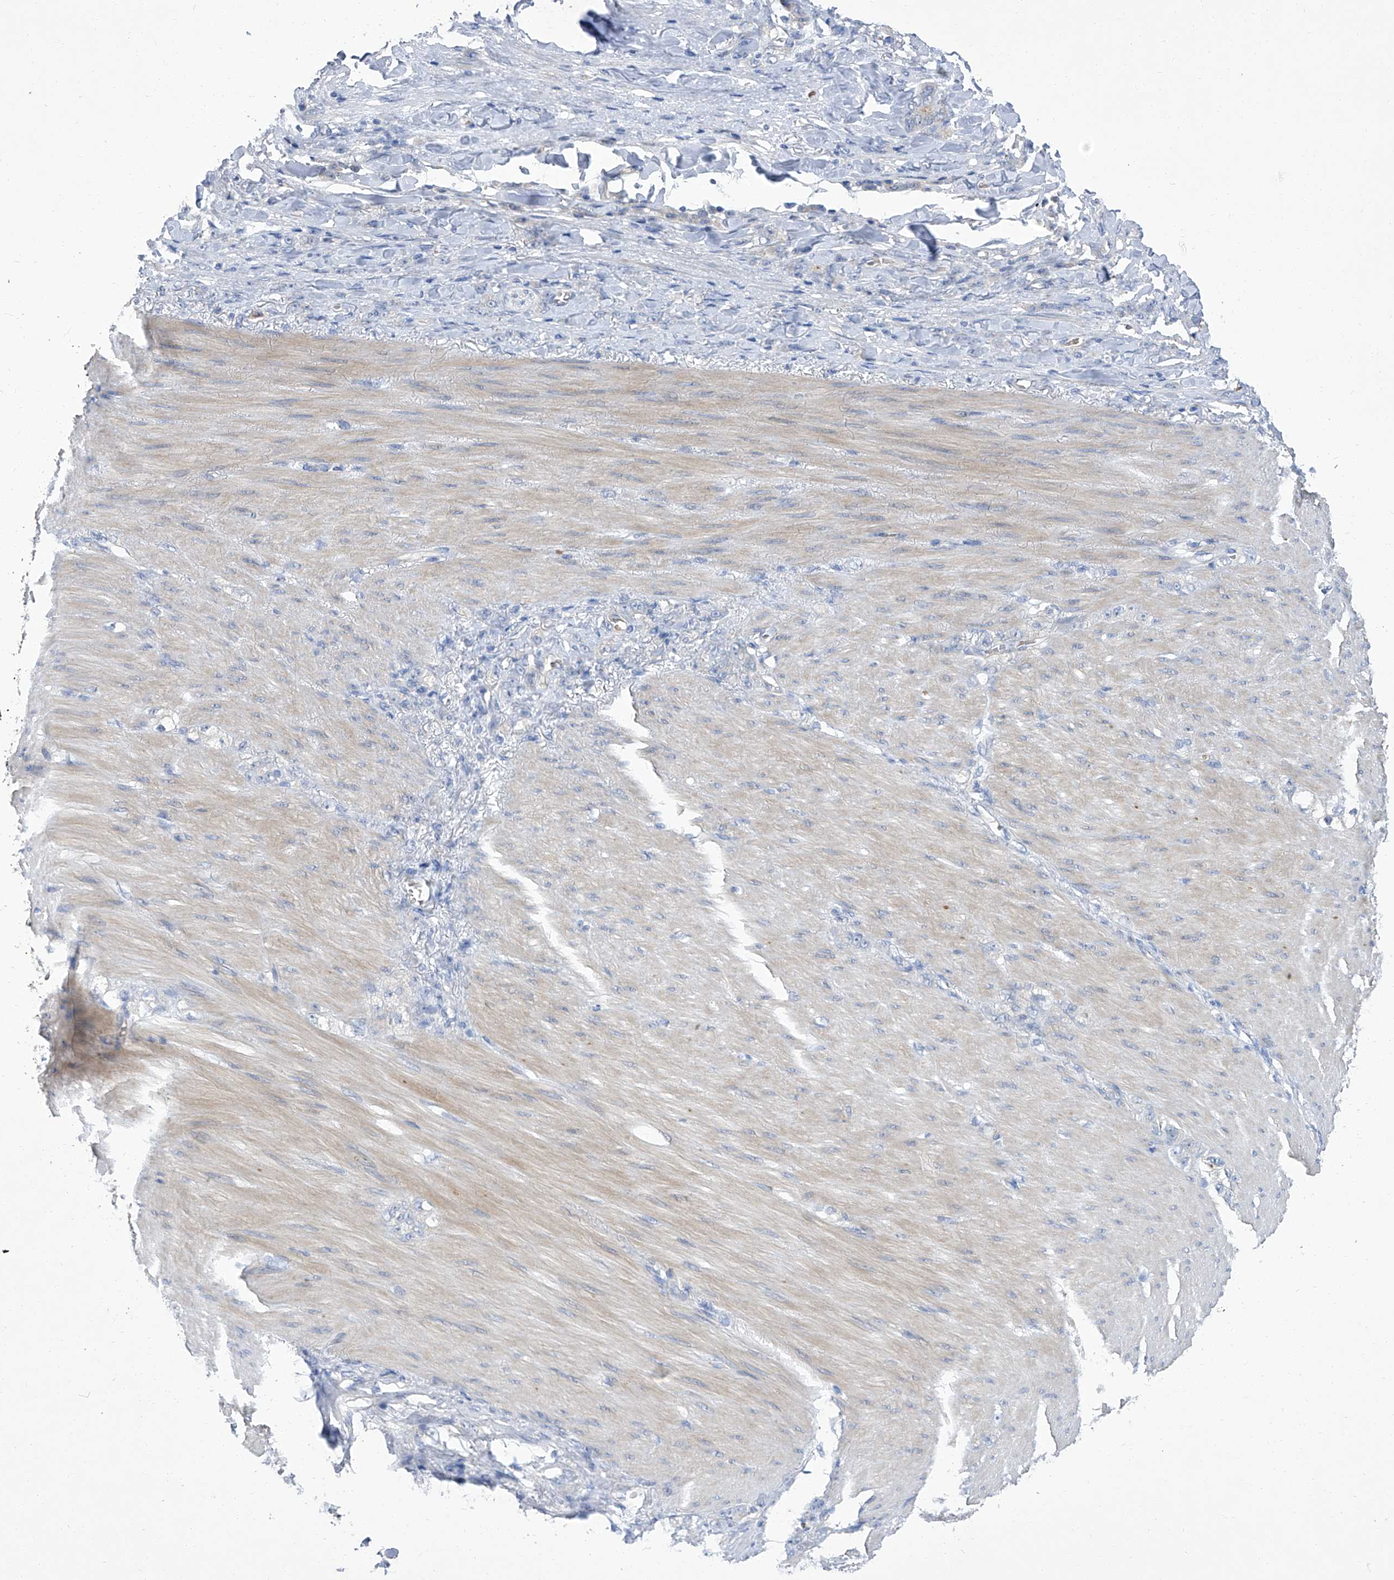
{"staining": {"intensity": "negative", "quantity": "none", "location": "none"}, "tissue": "stomach cancer", "cell_type": "Tumor cells", "image_type": "cancer", "snomed": [{"axis": "morphology", "description": "Normal tissue, NOS"}, {"axis": "morphology", "description": "Adenocarcinoma, NOS"}, {"axis": "topography", "description": "Stomach"}], "caption": "This is an immunohistochemistry (IHC) image of adenocarcinoma (stomach). There is no positivity in tumor cells.", "gene": "PARD3", "patient": {"sex": "male", "age": 82}}